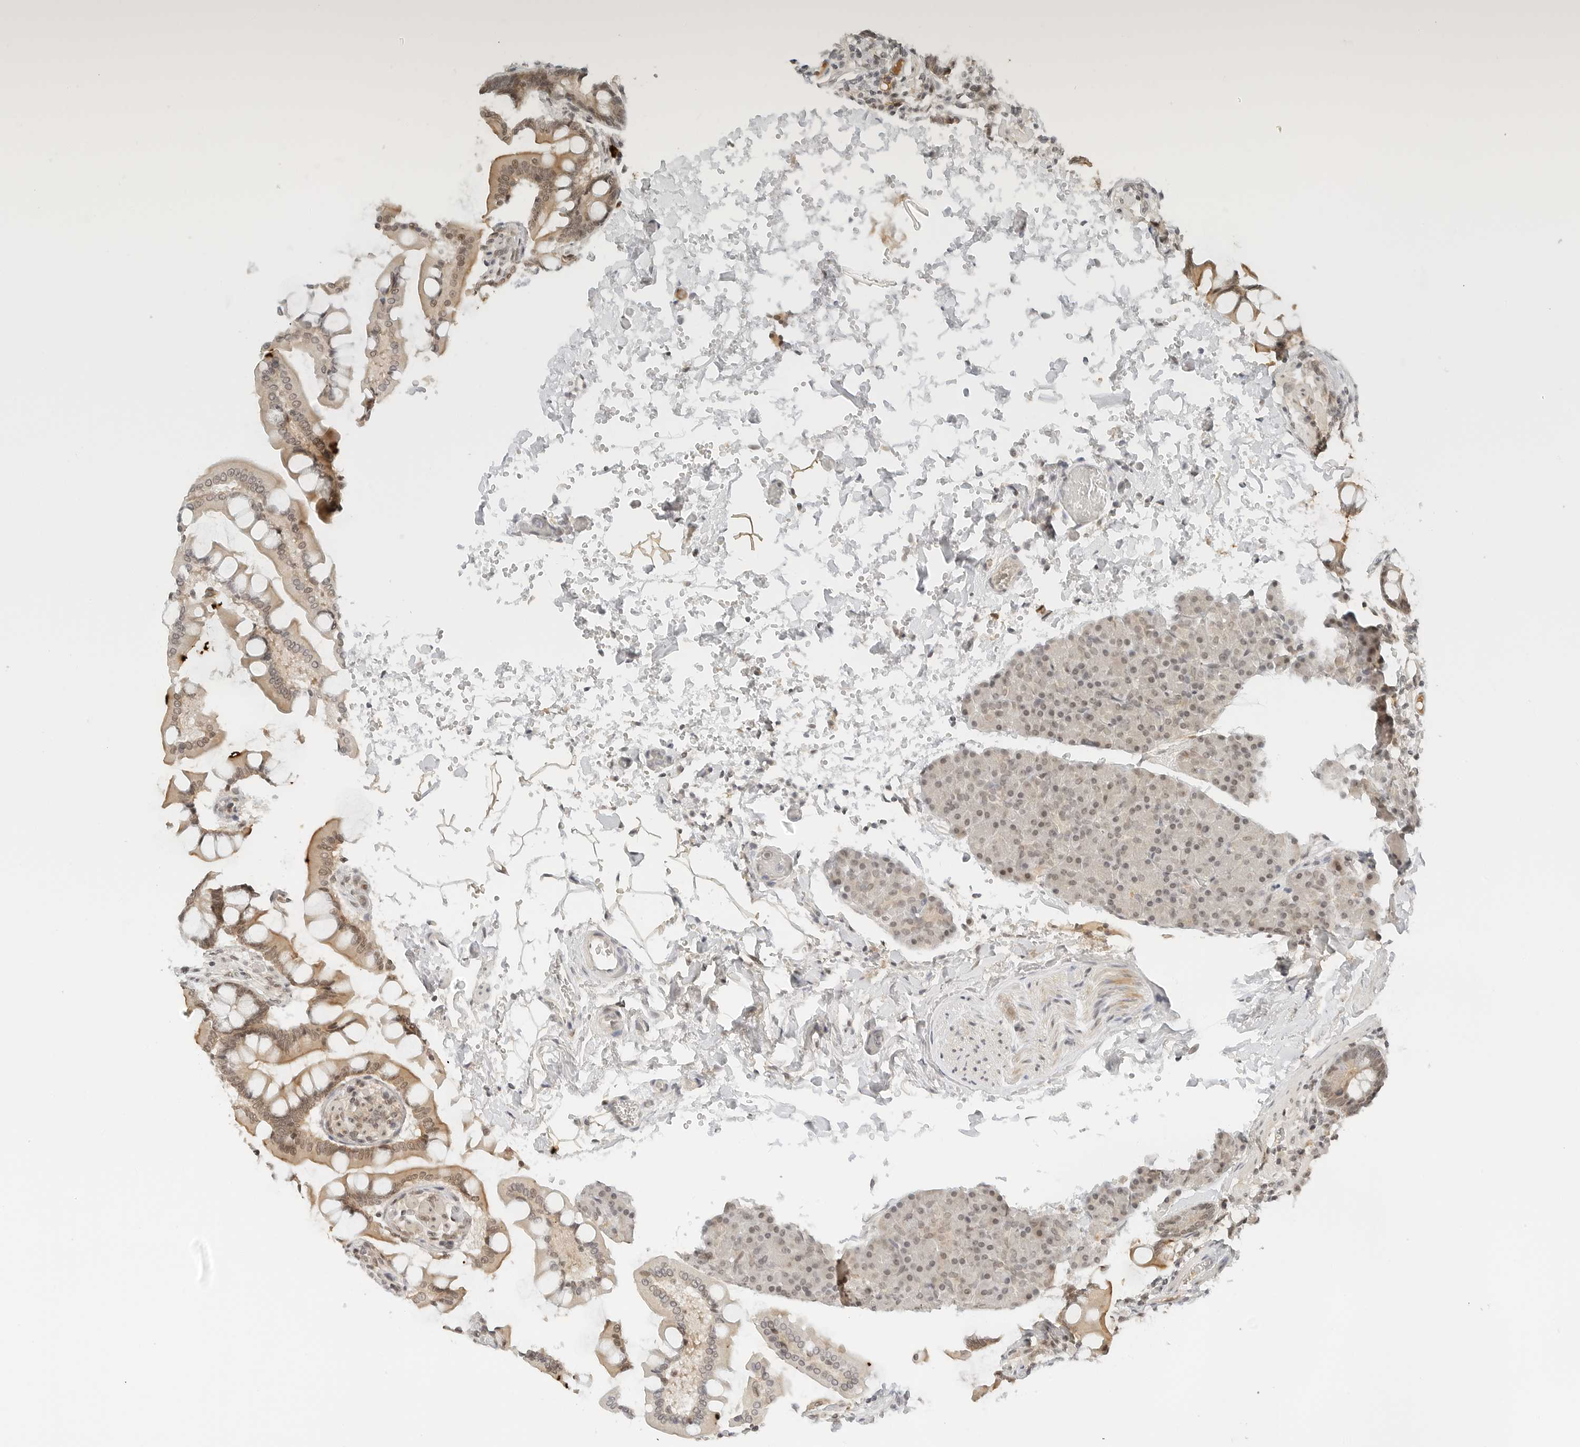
{"staining": {"intensity": "moderate", "quantity": "25%-75%", "location": "cytoplasmic/membranous,nuclear"}, "tissue": "pancreas", "cell_type": "Exocrine glandular cells", "image_type": "normal", "snomed": [{"axis": "morphology", "description": "Normal tissue, NOS"}, {"axis": "topography", "description": "Pancreas"}], "caption": "IHC staining of normal pancreas, which reveals medium levels of moderate cytoplasmic/membranous,nuclear expression in approximately 25%-75% of exocrine glandular cells indicating moderate cytoplasmic/membranous,nuclear protein staining. The staining was performed using DAB (brown) for protein detection and nuclei were counterstained in hematoxylin (blue).", "gene": "NEO1", "patient": {"sex": "female", "age": 43}}